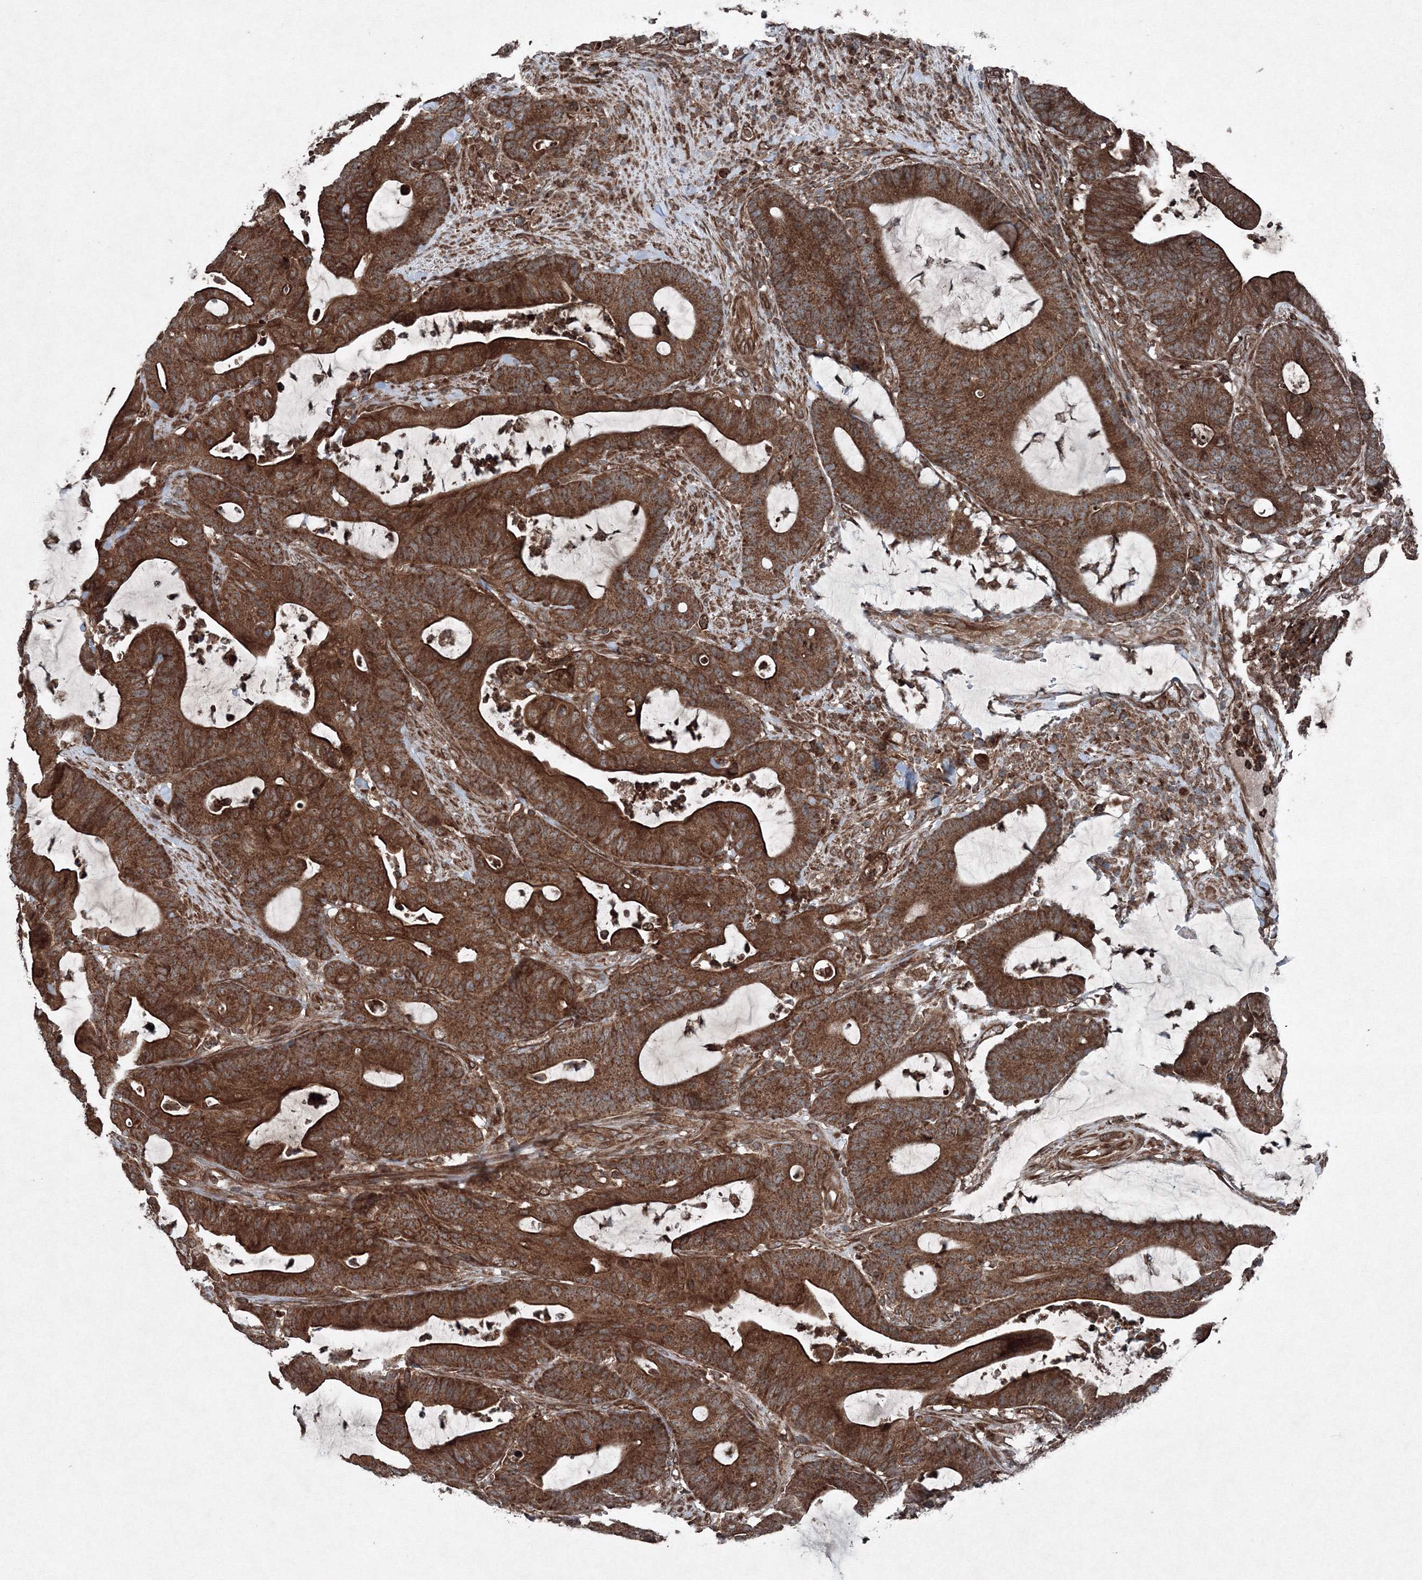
{"staining": {"intensity": "strong", "quantity": ">75%", "location": "cytoplasmic/membranous"}, "tissue": "colorectal cancer", "cell_type": "Tumor cells", "image_type": "cancer", "snomed": [{"axis": "morphology", "description": "Adenocarcinoma, NOS"}, {"axis": "topography", "description": "Colon"}], "caption": "Protein positivity by immunohistochemistry exhibits strong cytoplasmic/membranous positivity in about >75% of tumor cells in colorectal cancer (adenocarcinoma).", "gene": "COPS7B", "patient": {"sex": "female", "age": 84}}